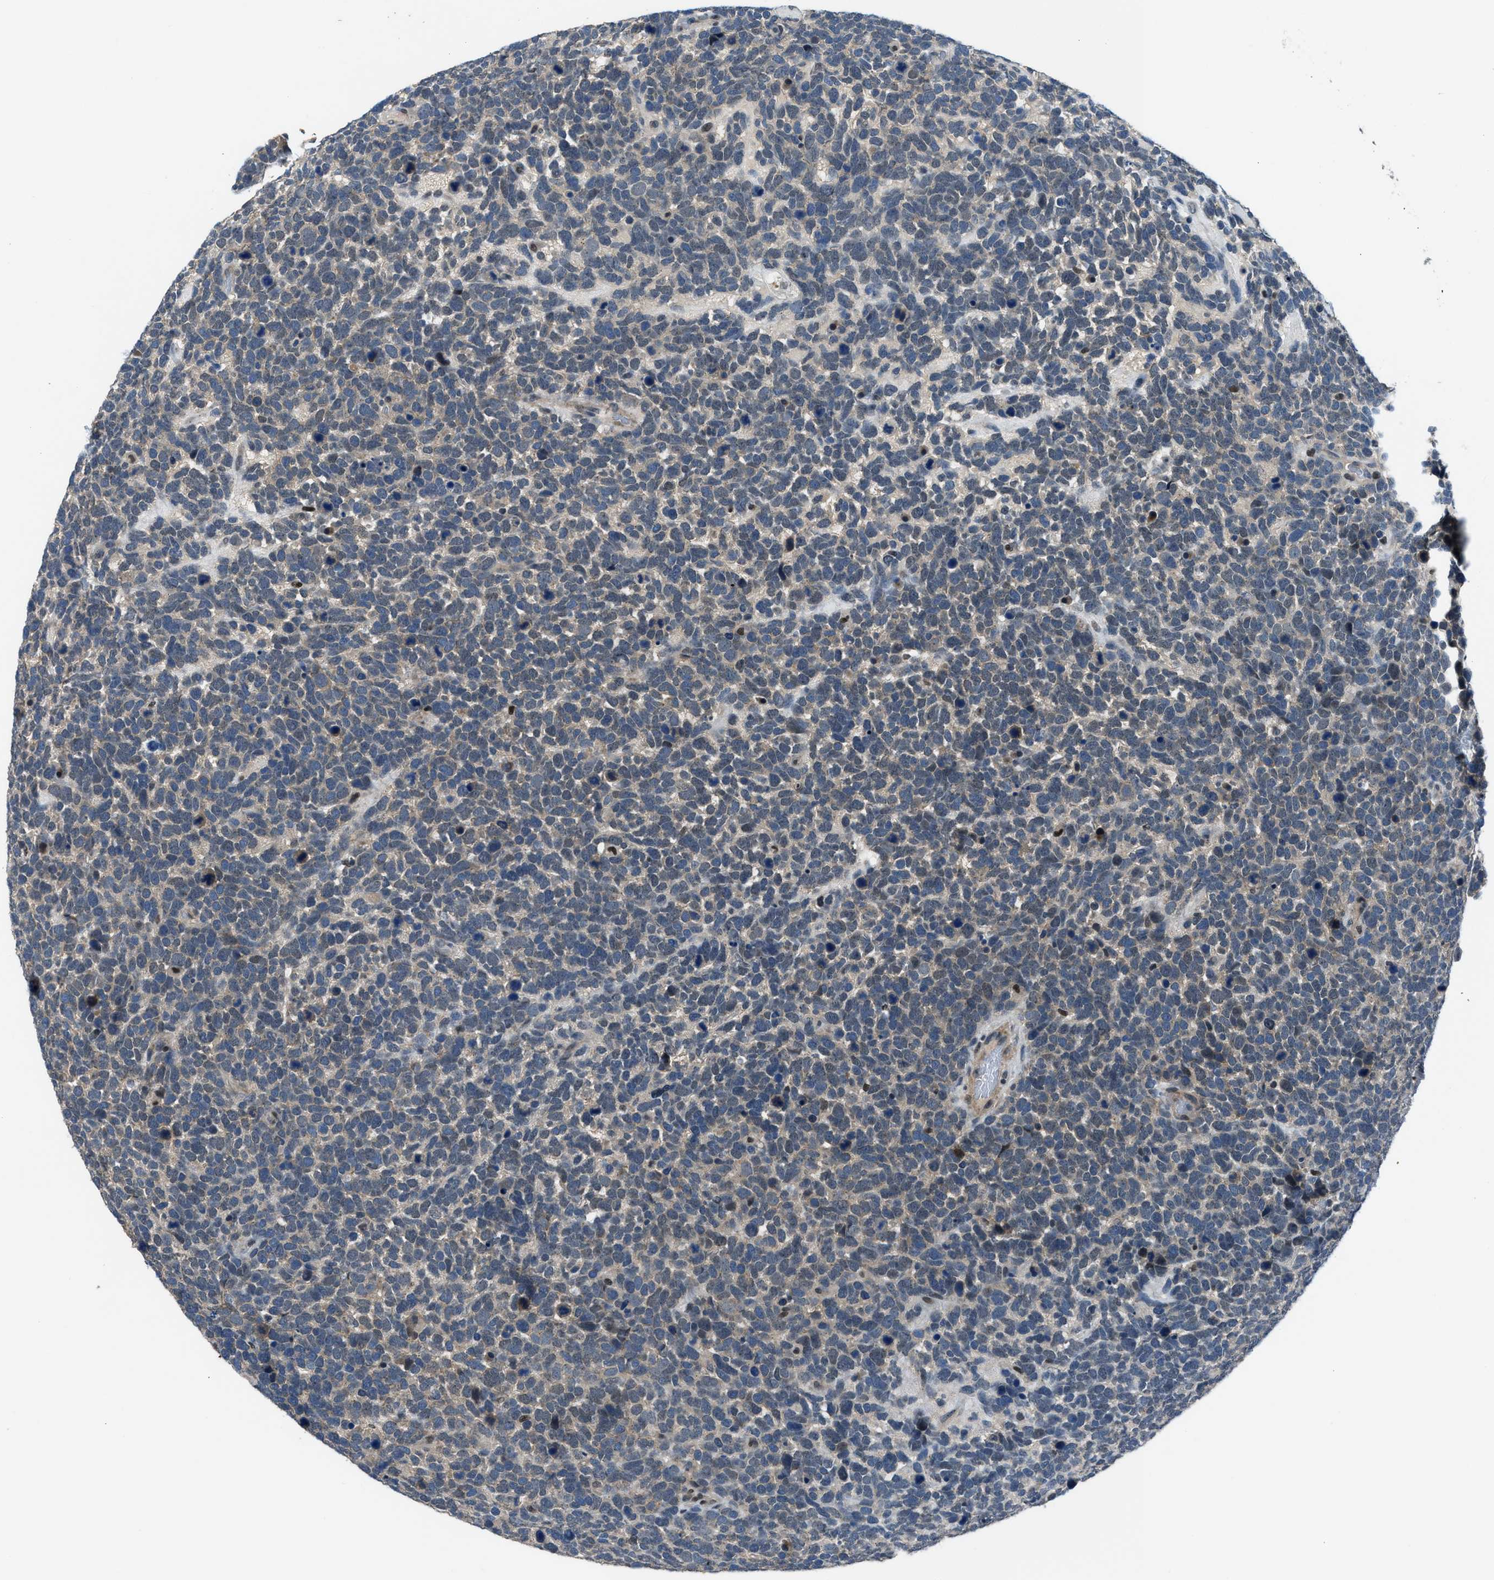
{"staining": {"intensity": "weak", "quantity": "<25%", "location": "cytoplasmic/membranous"}, "tissue": "urothelial cancer", "cell_type": "Tumor cells", "image_type": "cancer", "snomed": [{"axis": "morphology", "description": "Urothelial carcinoma, High grade"}, {"axis": "topography", "description": "Urinary bladder"}], "caption": "This is an immunohistochemistry (IHC) image of urothelial cancer. There is no staining in tumor cells.", "gene": "DUSP19", "patient": {"sex": "female", "age": 82}}